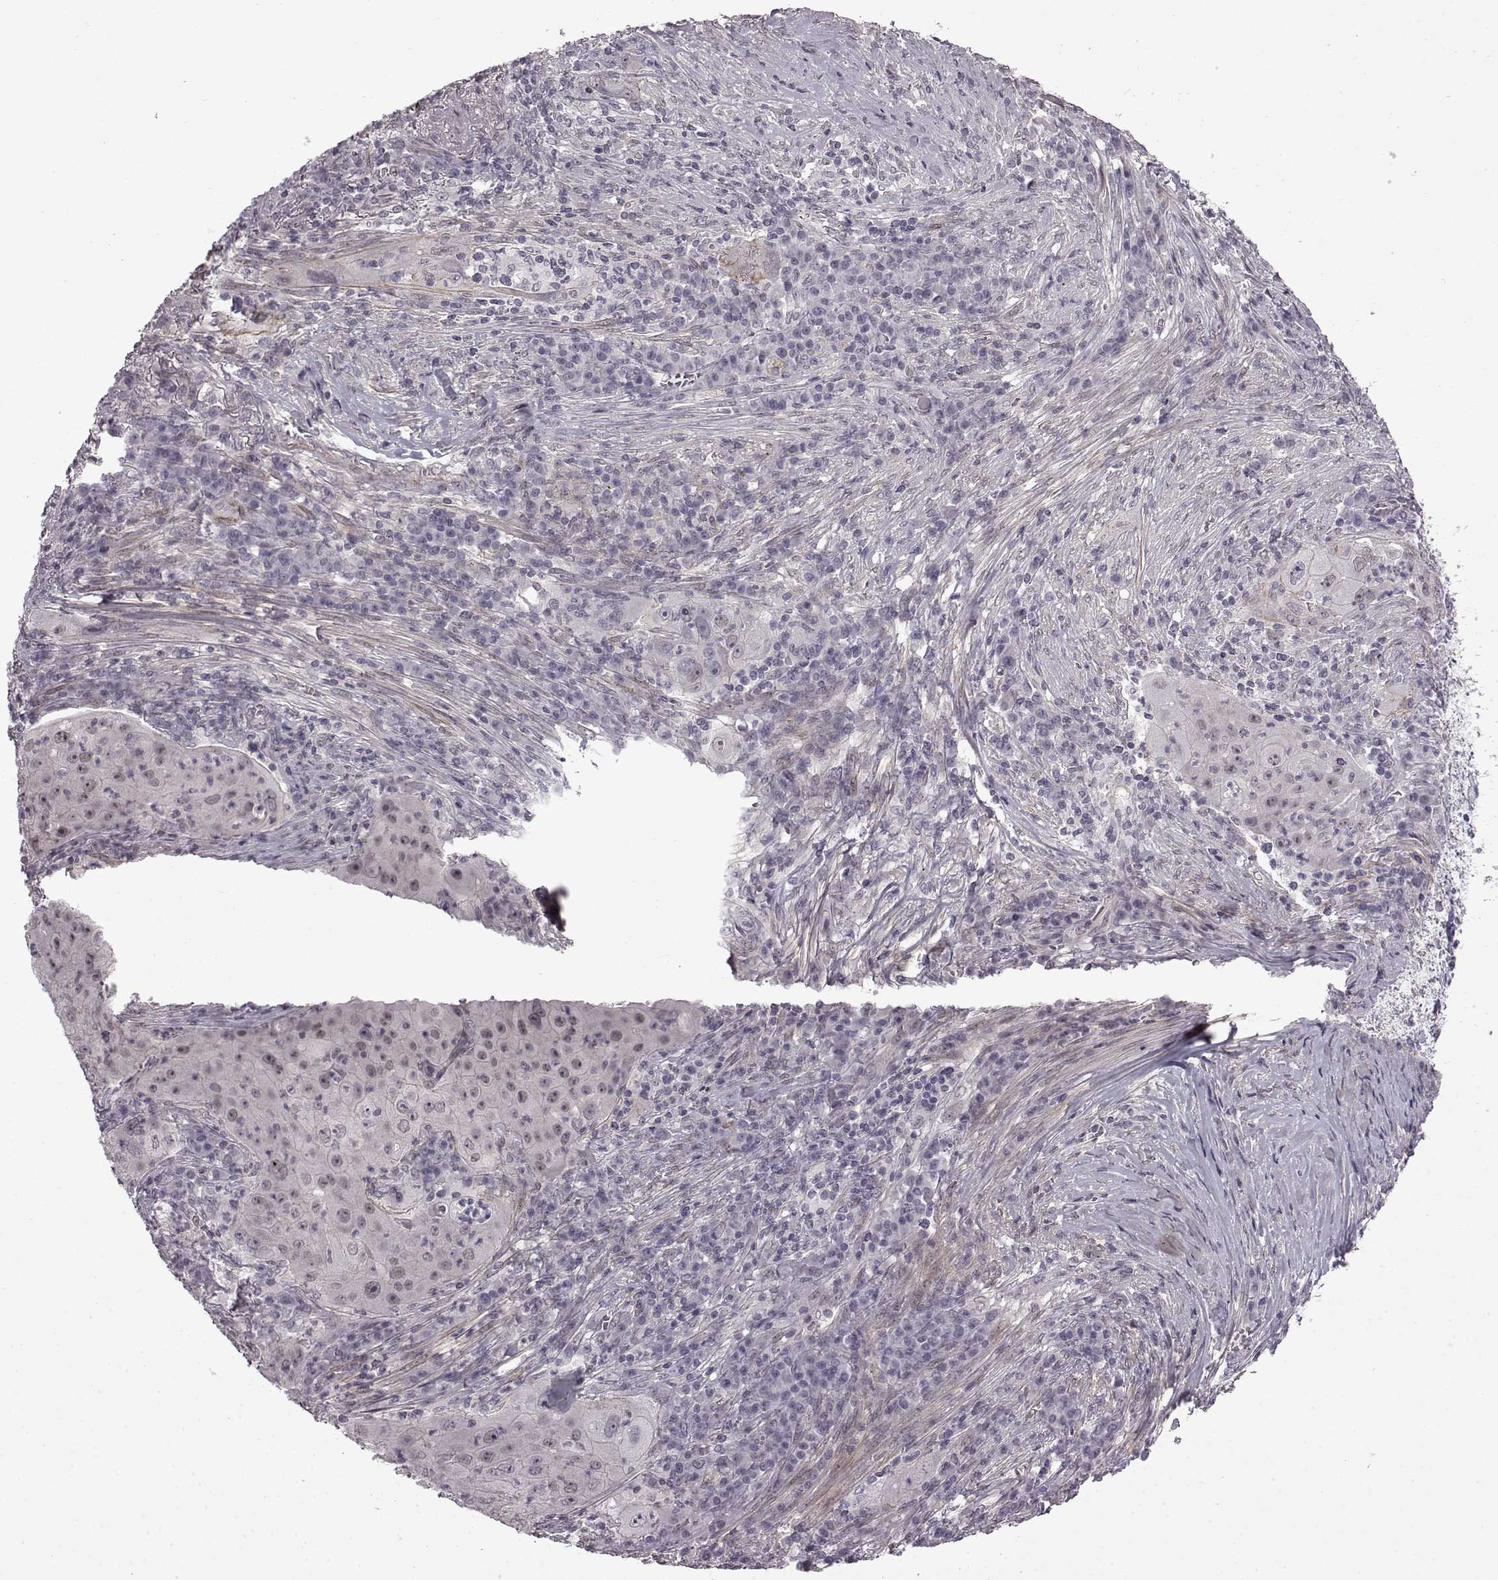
{"staining": {"intensity": "negative", "quantity": "none", "location": "none"}, "tissue": "lung cancer", "cell_type": "Tumor cells", "image_type": "cancer", "snomed": [{"axis": "morphology", "description": "Squamous cell carcinoma, NOS"}, {"axis": "topography", "description": "Lung"}], "caption": "This is a image of IHC staining of lung cancer (squamous cell carcinoma), which shows no expression in tumor cells.", "gene": "SYNPO2", "patient": {"sex": "female", "age": 59}}